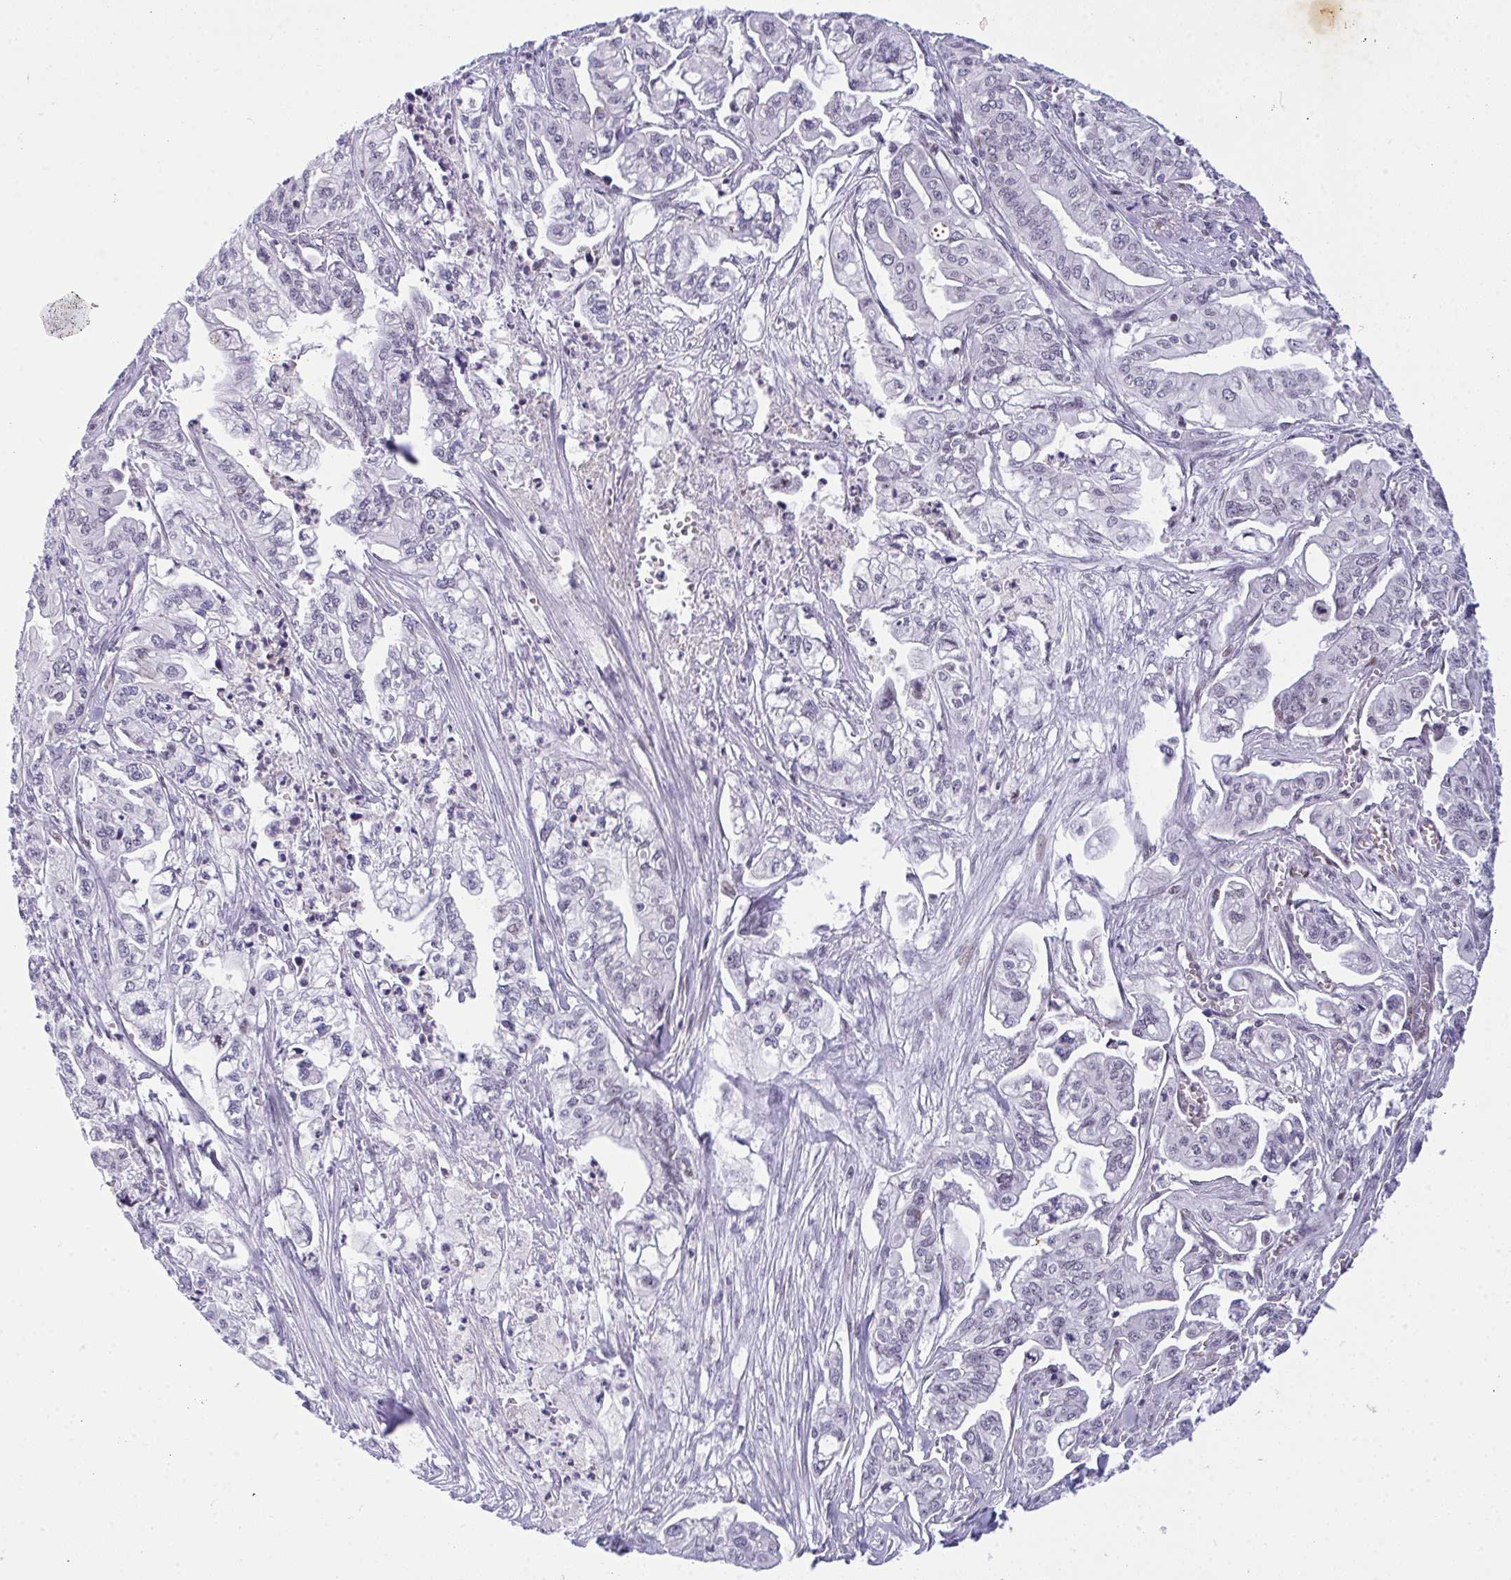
{"staining": {"intensity": "negative", "quantity": "none", "location": "none"}, "tissue": "pancreatic cancer", "cell_type": "Tumor cells", "image_type": "cancer", "snomed": [{"axis": "morphology", "description": "Adenocarcinoma, NOS"}, {"axis": "topography", "description": "Pancreas"}], "caption": "The photomicrograph demonstrates no staining of tumor cells in pancreatic adenocarcinoma.", "gene": "ZFHX3", "patient": {"sex": "male", "age": 68}}